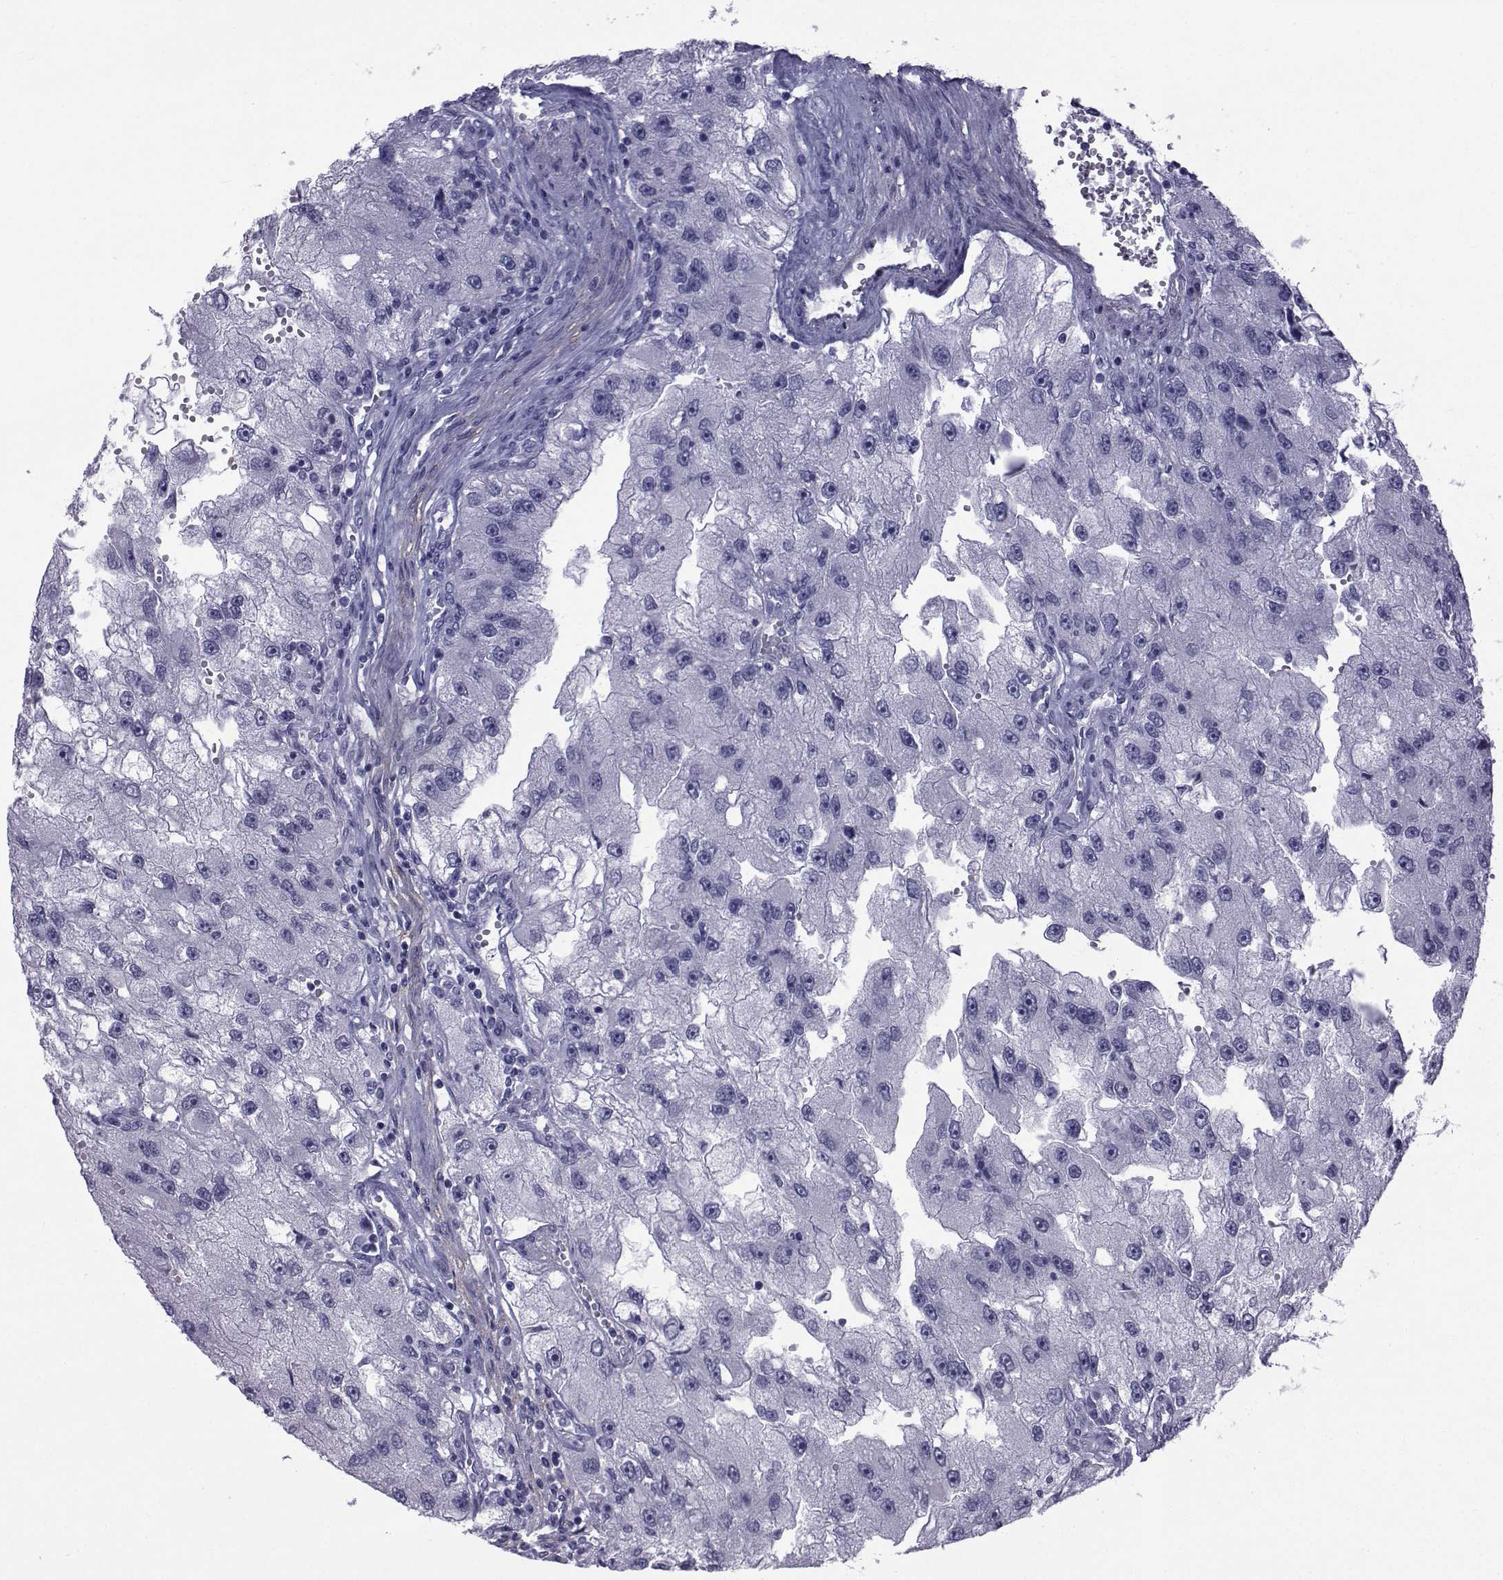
{"staining": {"intensity": "negative", "quantity": "none", "location": "none"}, "tissue": "renal cancer", "cell_type": "Tumor cells", "image_type": "cancer", "snomed": [{"axis": "morphology", "description": "Adenocarcinoma, NOS"}, {"axis": "topography", "description": "Kidney"}], "caption": "A photomicrograph of renal adenocarcinoma stained for a protein displays no brown staining in tumor cells. The staining was performed using DAB (3,3'-diaminobenzidine) to visualize the protein expression in brown, while the nuclei were stained in blue with hematoxylin (Magnification: 20x).", "gene": "SPANXD", "patient": {"sex": "male", "age": 63}}